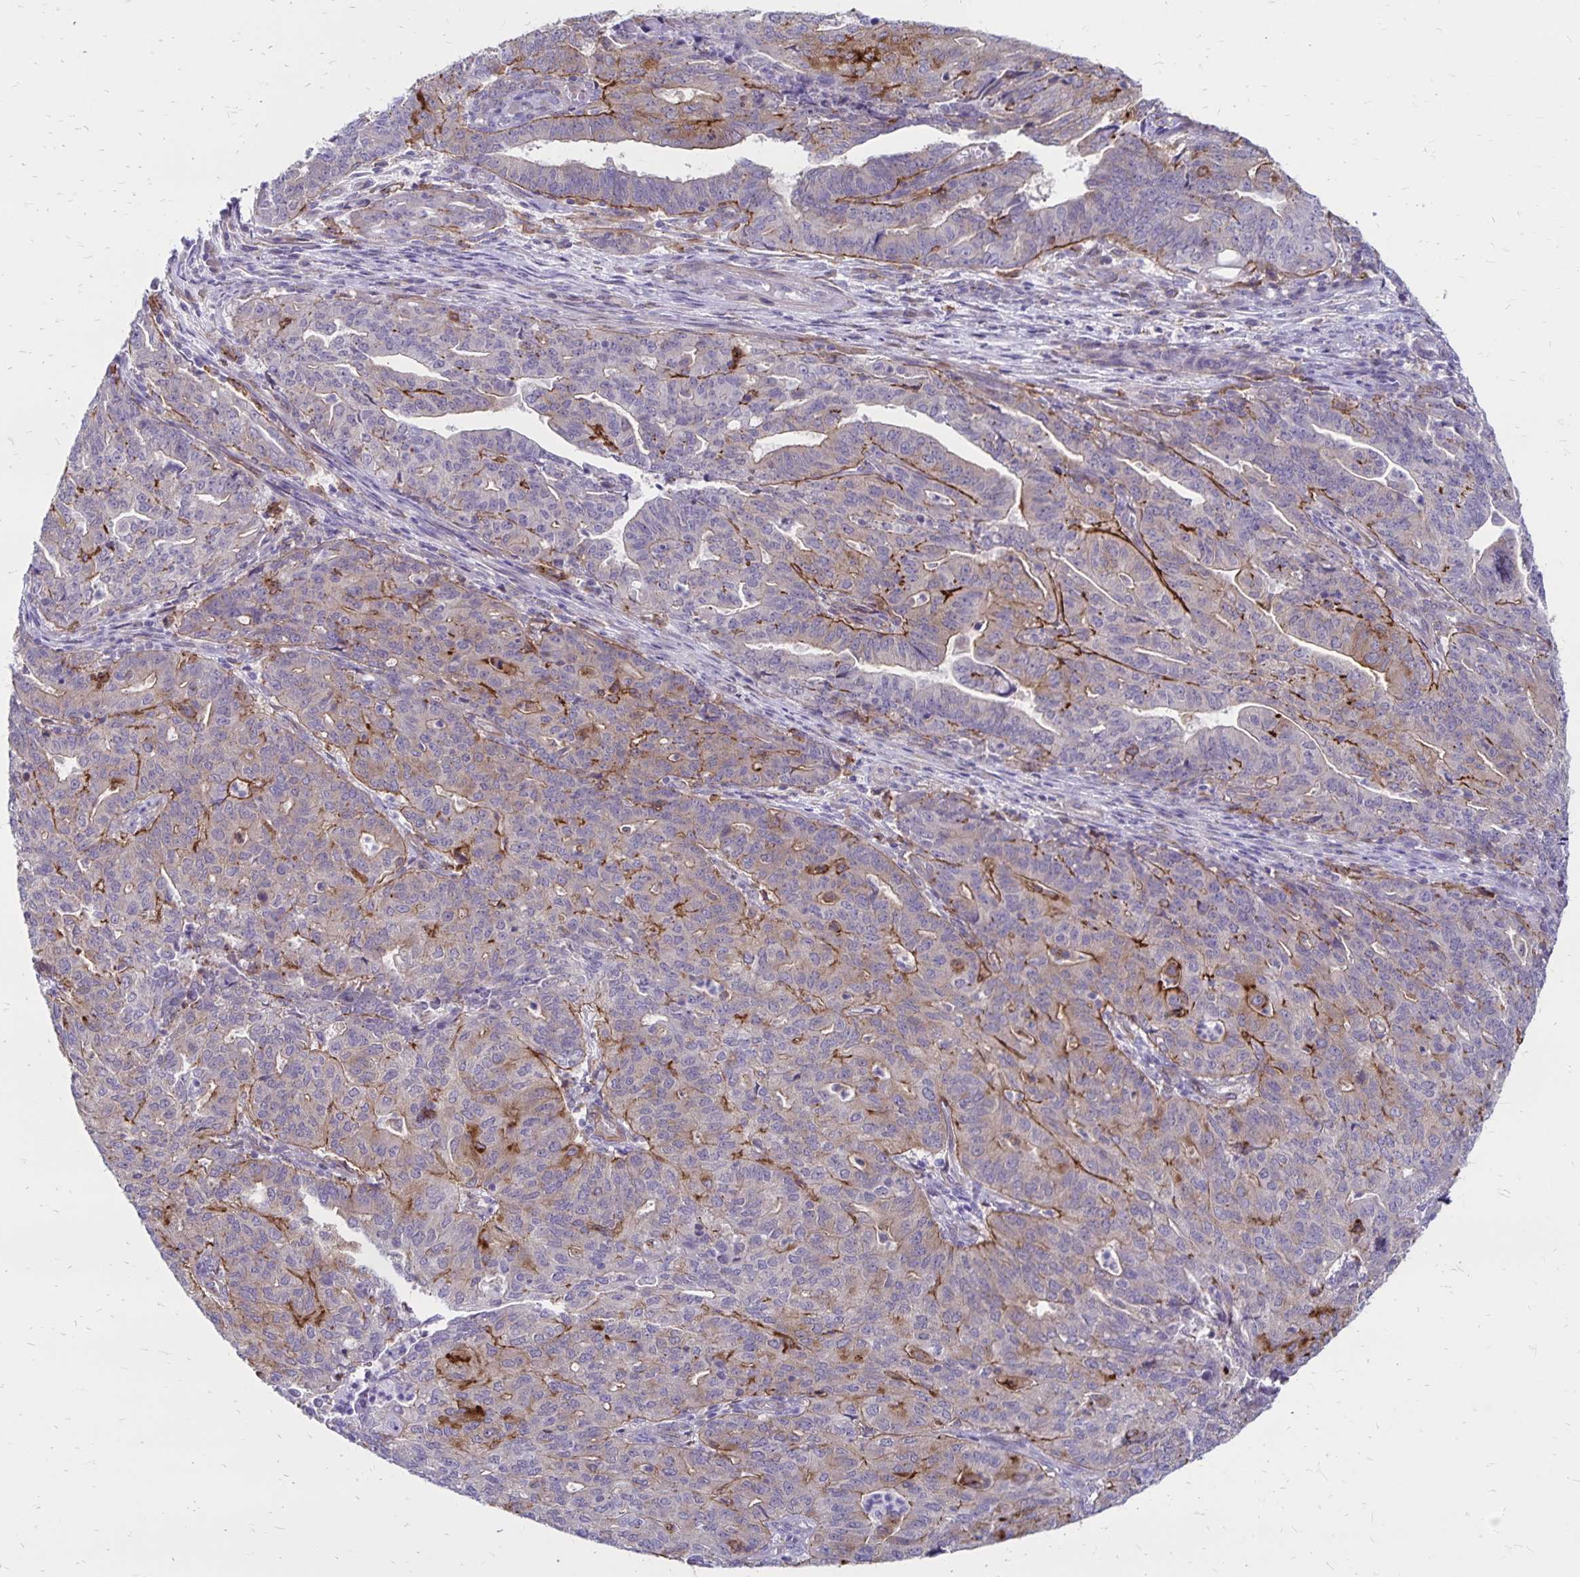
{"staining": {"intensity": "moderate", "quantity": "<25%", "location": "cytoplasmic/membranous"}, "tissue": "endometrial cancer", "cell_type": "Tumor cells", "image_type": "cancer", "snomed": [{"axis": "morphology", "description": "Adenocarcinoma, NOS"}, {"axis": "topography", "description": "Endometrium"}], "caption": "Human endometrial adenocarcinoma stained for a protein (brown) exhibits moderate cytoplasmic/membranous positive expression in about <25% of tumor cells.", "gene": "TNS3", "patient": {"sex": "female", "age": 82}}